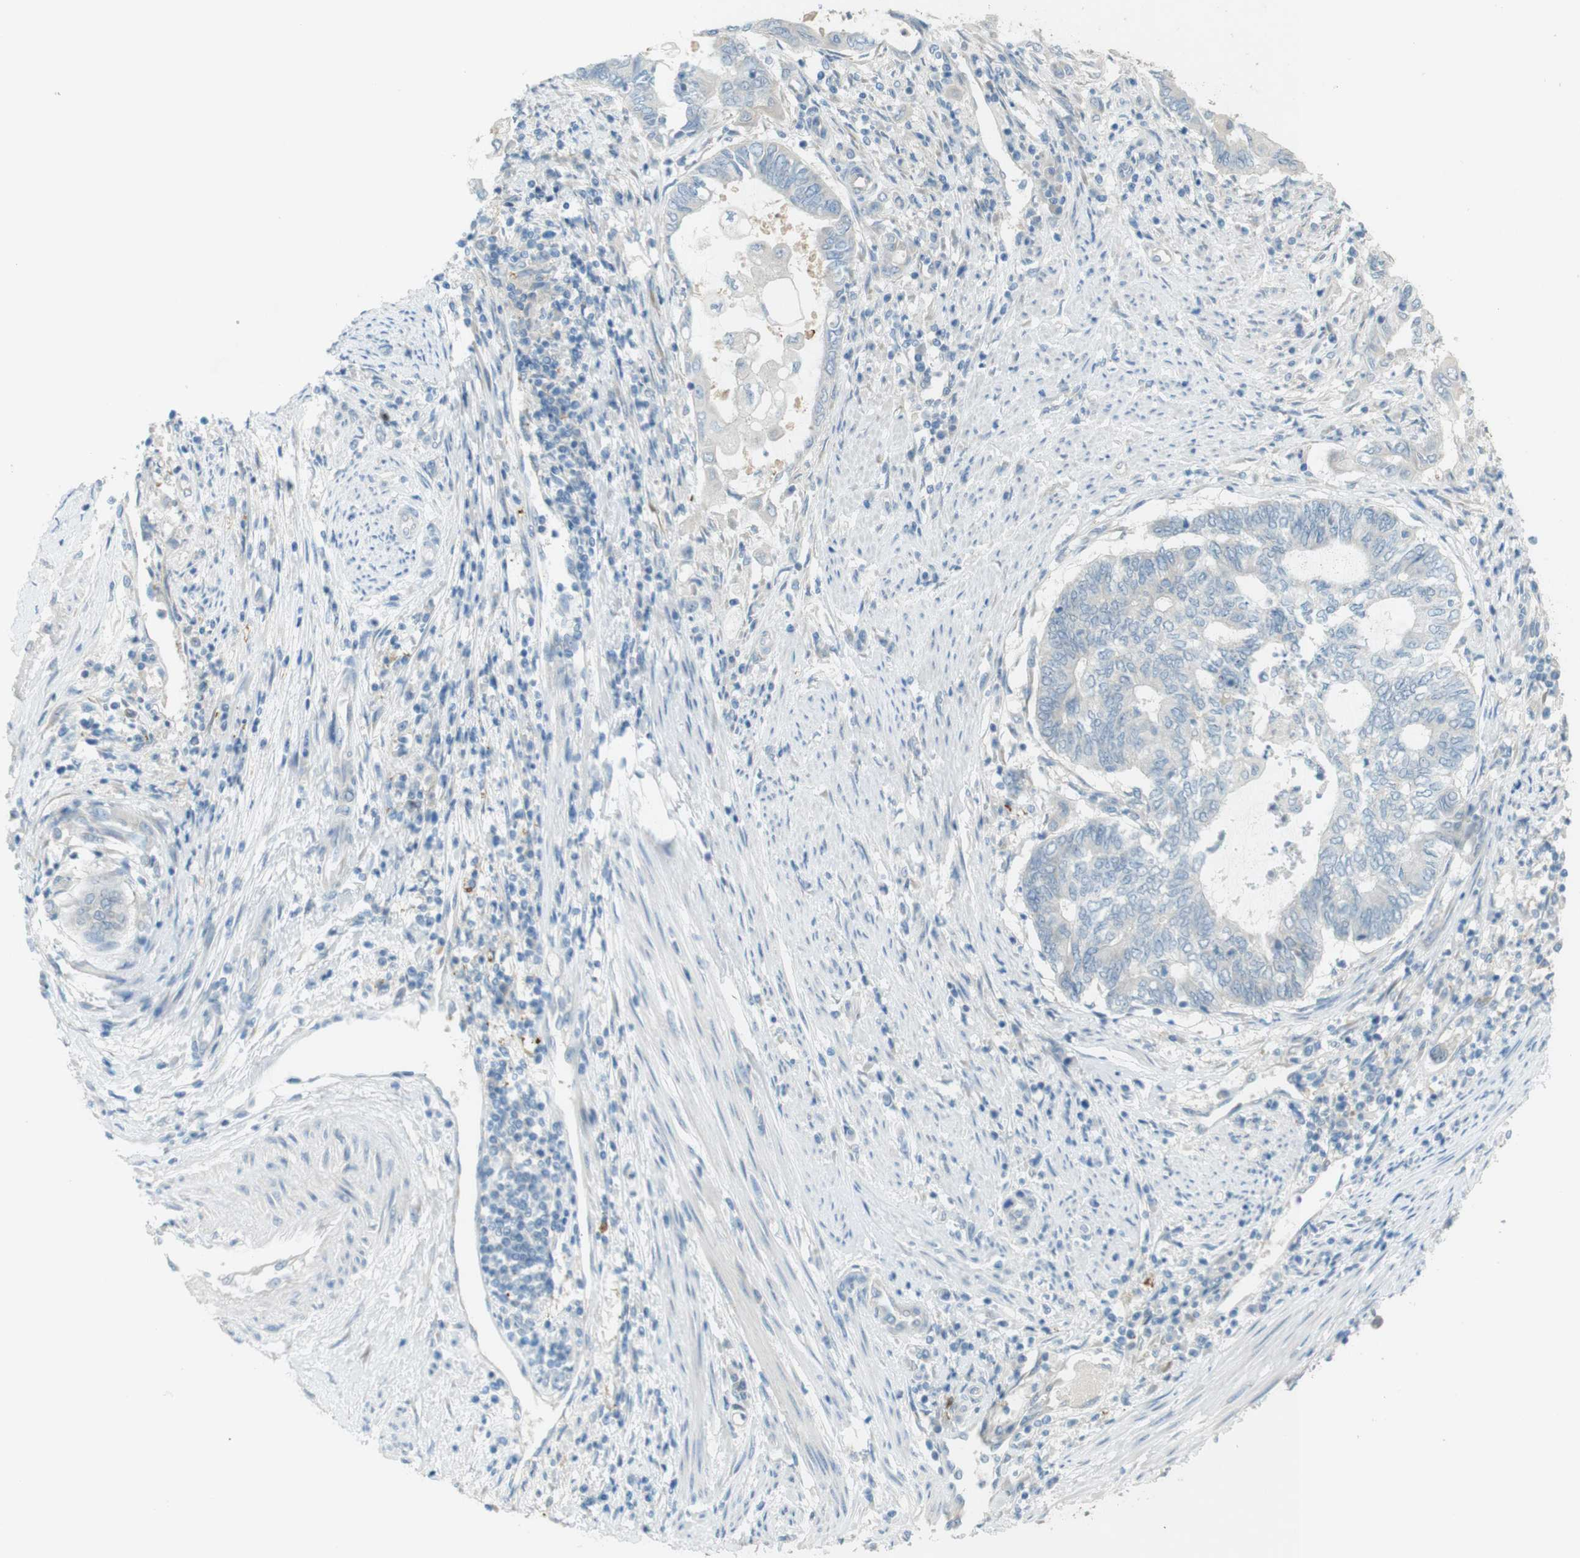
{"staining": {"intensity": "negative", "quantity": "none", "location": "none"}, "tissue": "endometrial cancer", "cell_type": "Tumor cells", "image_type": "cancer", "snomed": [{"axis": "morphology", "description": "Adenocarcinoma, NOS"}, {"axis": "topography", "description": "Uterus"}, {"axis": "topography", "description": "Endometrium"}], "caption": "Immunohistochemistry (IHC) image of human adenocarcinoma (endometrial) stained for a protein (brown), which shows no staining in tumor cells.", "gene": "TMEM41B", "patient": {"sex": "female", "age": 70}}